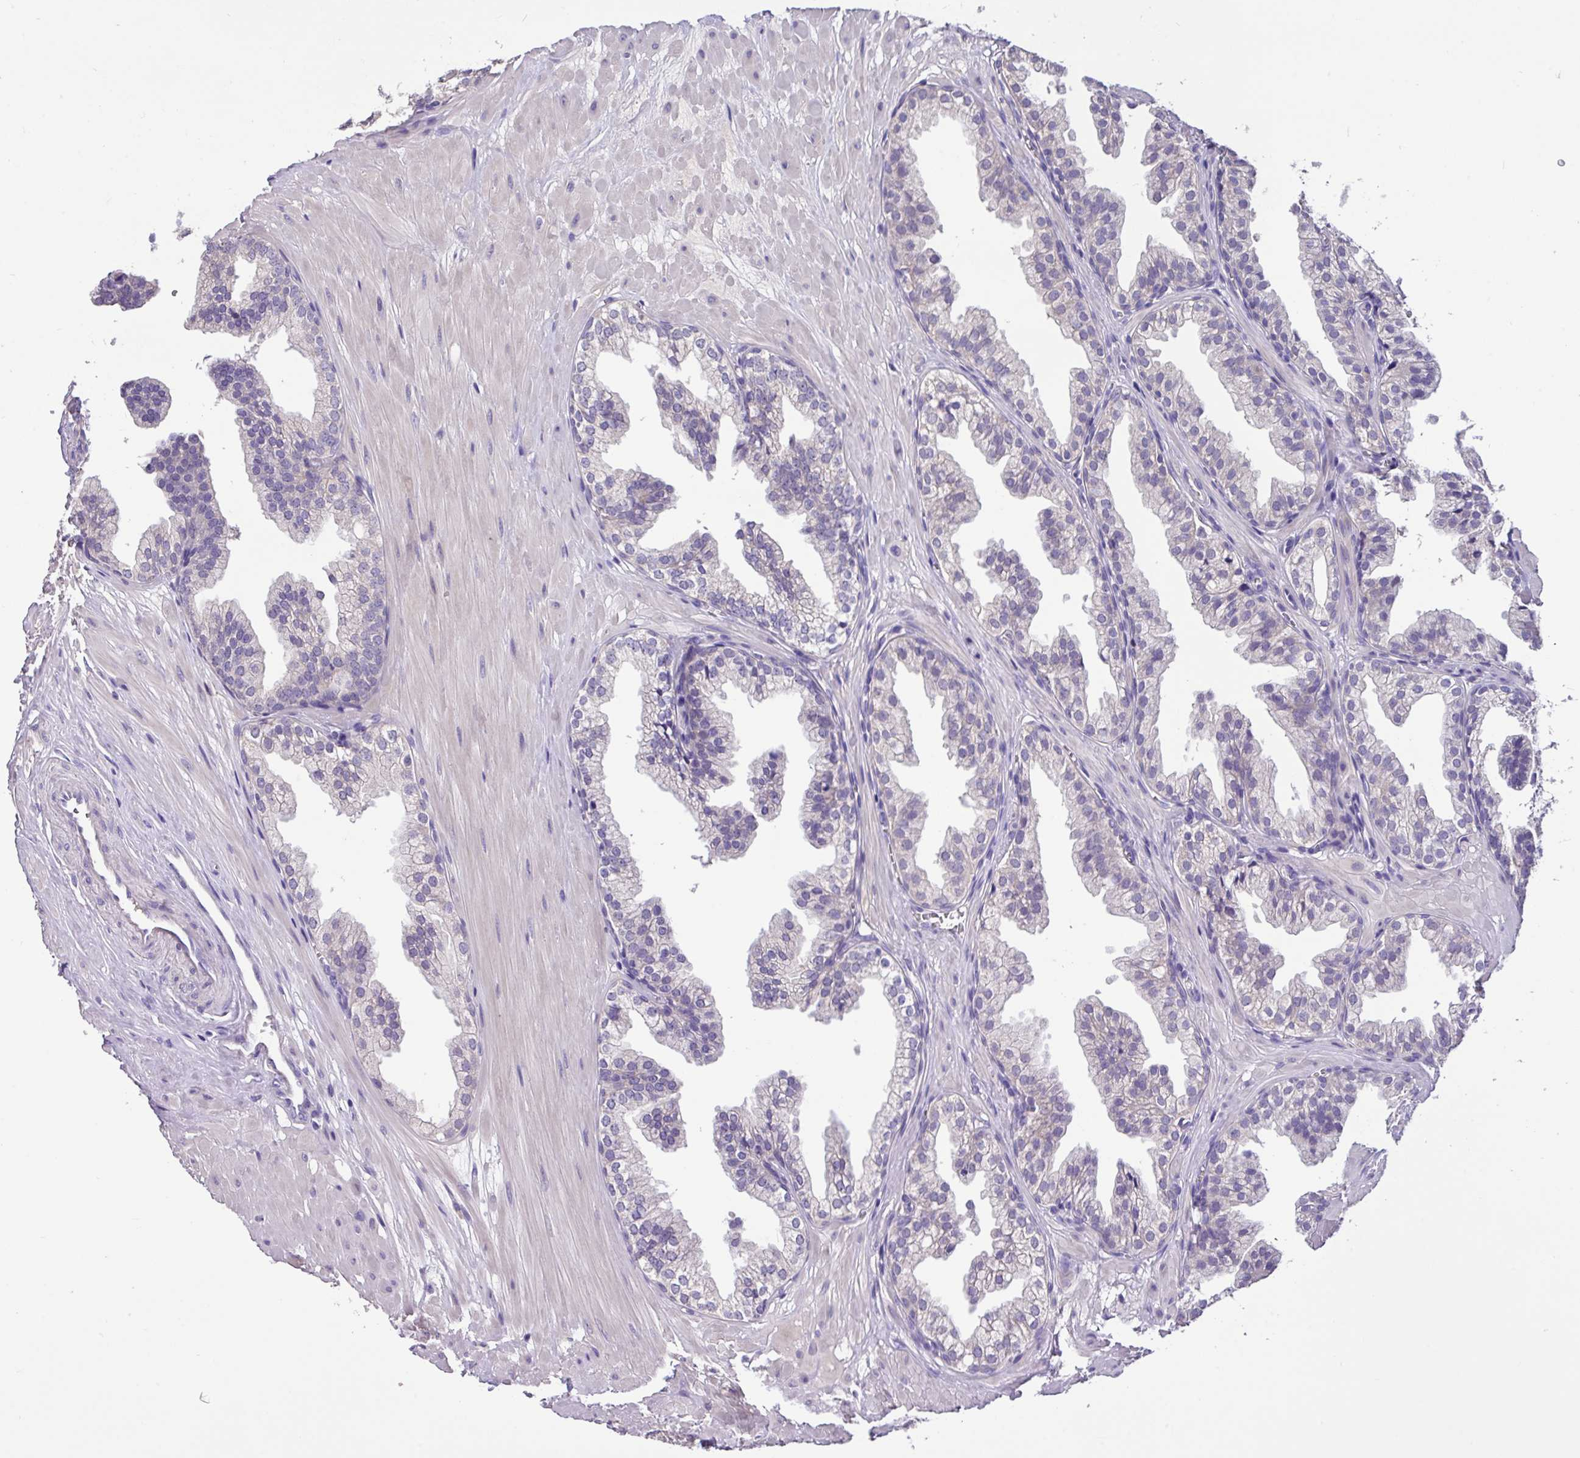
{"staining": {"intensity": "negative", "quantity": "none", "location": "none"}, "tissue": "prostate", "cell_type": "Glandular cells", "image_type": "normal", "snomed": [{"axis": "morphology", "description": "Normal tissue, NOS"}, {"axis": "topography", "description": "Prostate"}, {"axis": "topography", "description": "Peripheral nerve tissue"}], "caption": "Immunohistochemistry image of benign human prostate stained for a protein (brown), which exhibits no expression in glandular cells. The staining was performed using DAB (3,3'-diaminobenzidine) to visualize the protein expression in brown, while the nuclei were stained in blue with hematoxylin (Magnification: 20x).", "gene": "PAX8", "patient": {"sex": "male", "age": 55}}